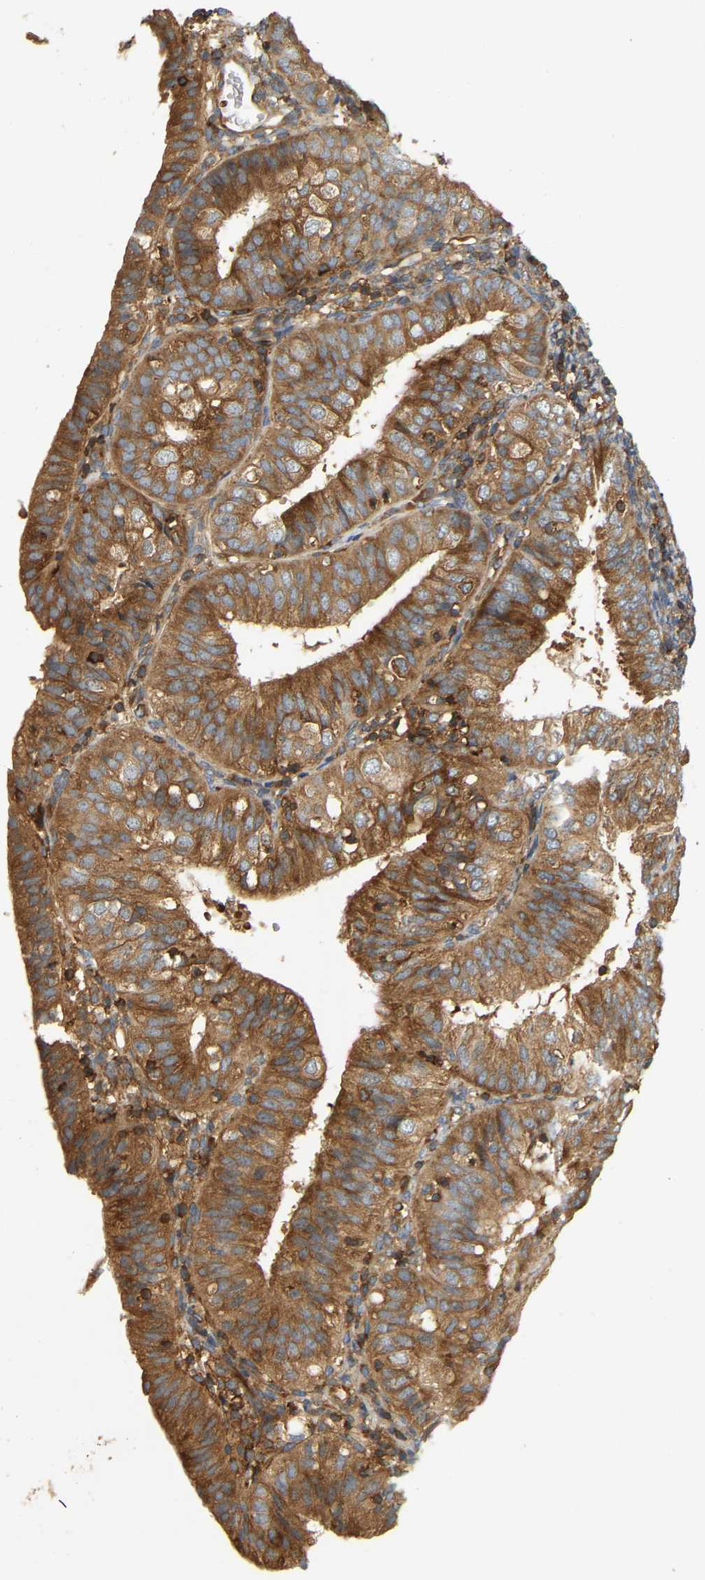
{"staining": {"intensity": "strong", "quantity": ">75%", "location": "cytoplasmic/membranous"}, "tissue": "endometrial cancer", "cell_type": "Tumor cells", "image_type": "cancer", "snomed": [{"axis": "morphology", "description": "Adenocarcinoma, NOS"}, {"axis": "topography", "description": "Endometrium"}], "caption": "Brown immunohistochemical staining in endometrial adenocarcinoma demonstrates strong cytoplasmic/membranous staining in about >75% of tumor cells. Using DAB (brown) and hematoxylin (blue) stains, captured at high magnification using brightfield microscopy.", "gene": "AKAP13", "patient": {"sex": "female", "age": 58}}